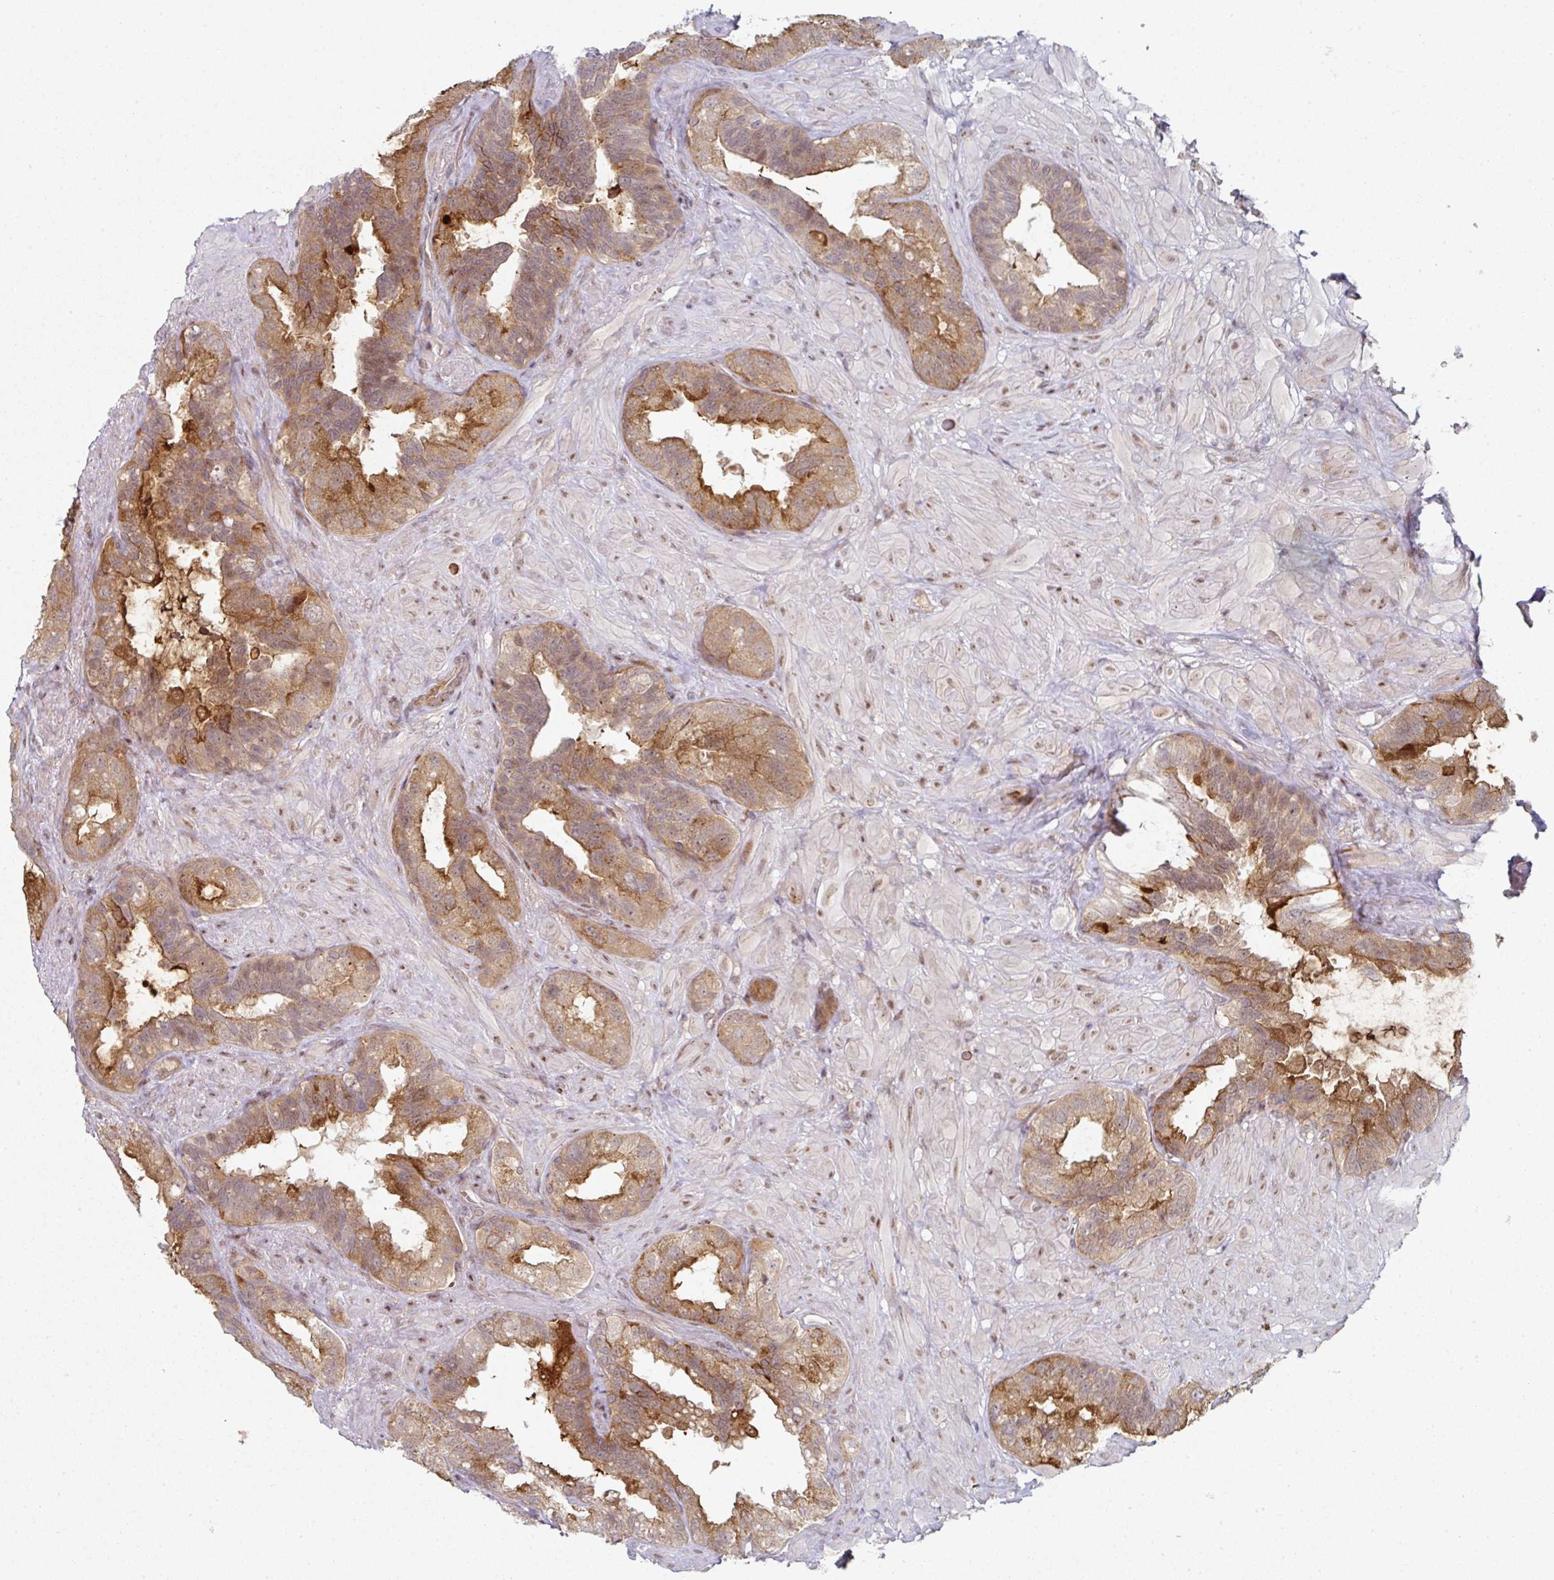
{"staining": {"intensity": "moderate", "quantity": ">75%", "location": "cytoplasmic/membranous"}, "tissue": "seminal vesicle", "cell_type": "Glandular cells", "image_type": "normal", "snomed": [{"axis": "morphology", "description": "Normal tissue, NOS"}, {"axis": "topography", "description": "Seminal veicle"}, {"axis": "topography", "description": "Peripheral nerve tissue"}], "caption": "Seminal vesicle was stained to show a protein in brown. There is medium levels of moderate cytoplasmic/membranous positivity in about >75% of glandular cells.", "gene": "TMCC1", "patient": {"sex": "male", "age": 76}}